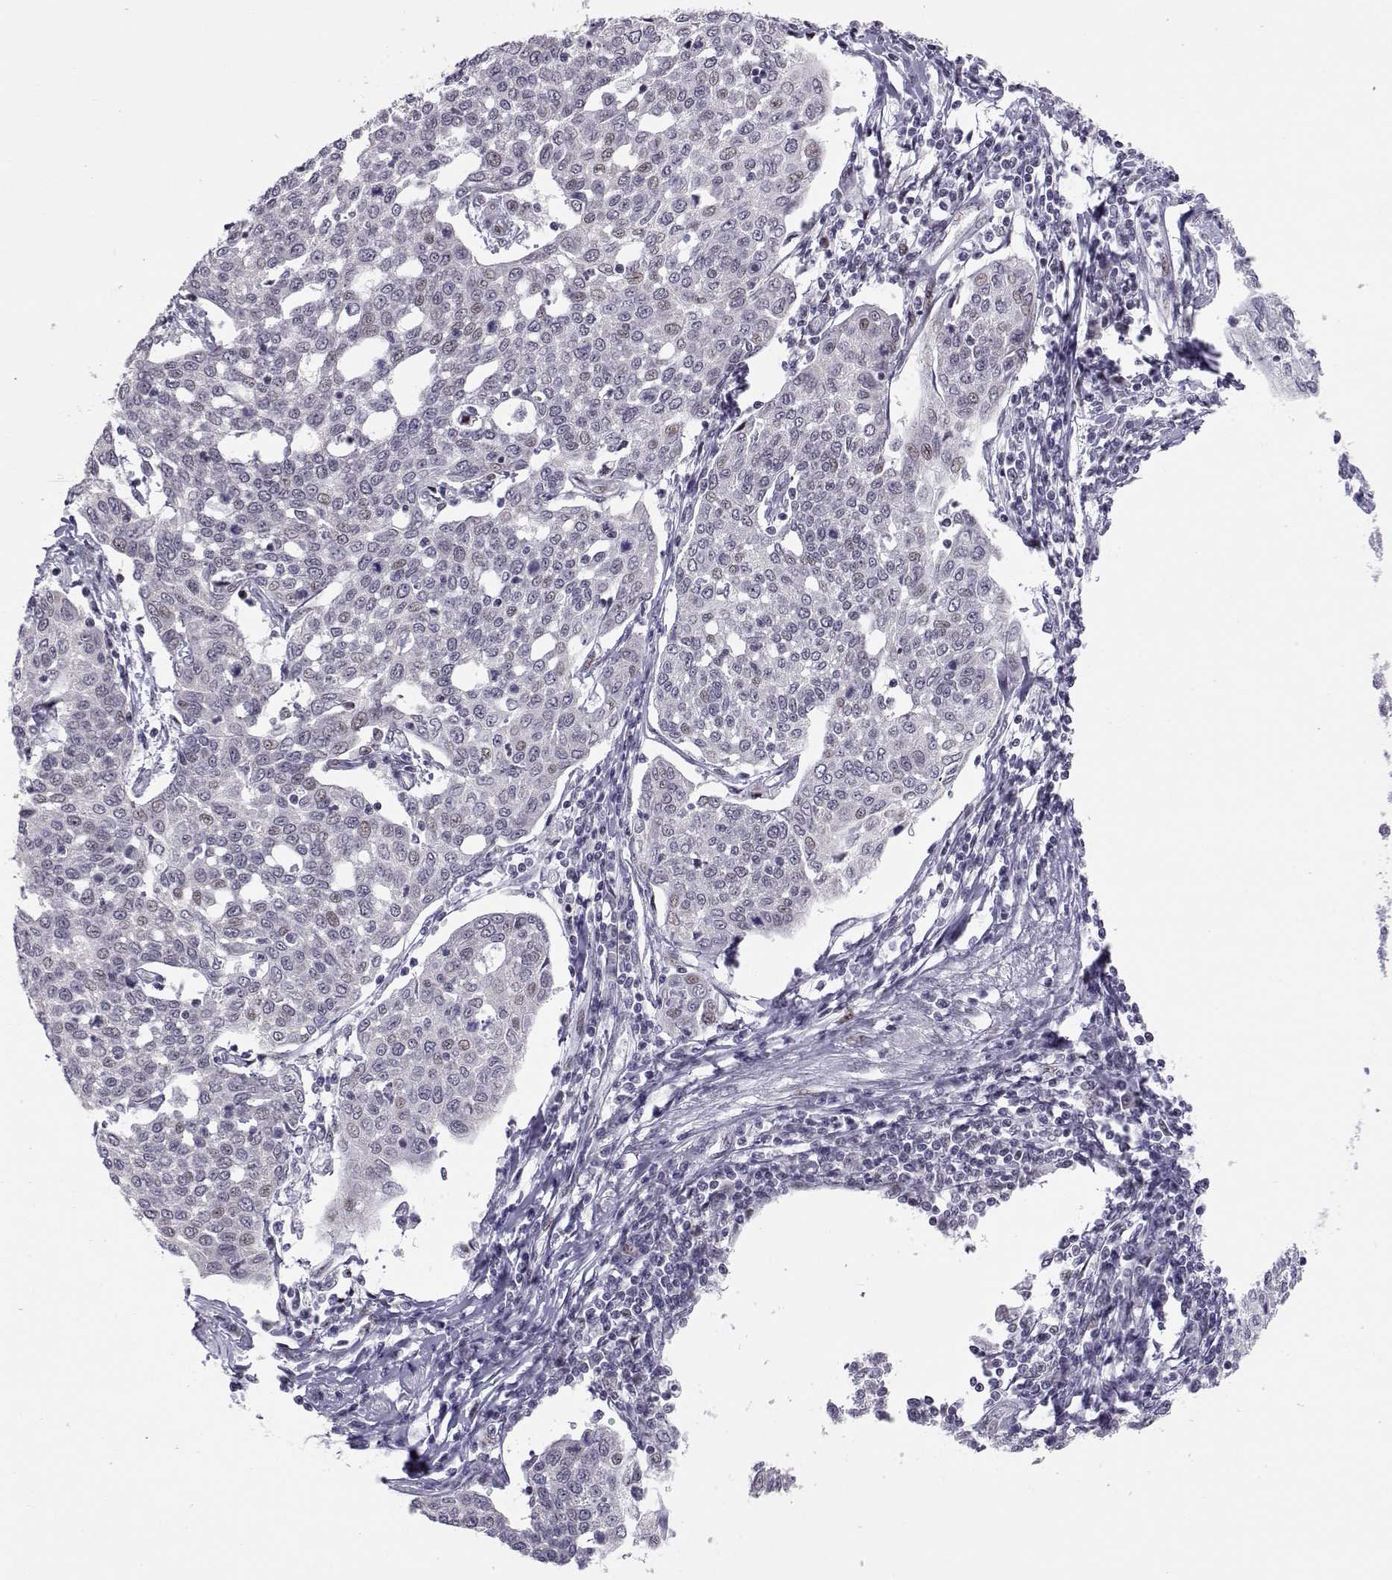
{"staining": {"intensity": "negative", "quantity": "none", "location": "none"}, "tissue": "cervical cancer", "cell_type": "Tumor cells", "image_type": "cancer", "snomed": [{"axis": "morphology", "description": "Squamous cell carcinoma, NOS"}, {"axis": "topography", "description": "Cervix"}], "caption": "Immunohistochemistry (IHC) photomicrograph of cervical squamous cell carcinoma stained for a protein (brown), which demonstrates no positivity in tumor cells.", "gene": "SIX6", "patient": {"sex": "female", "age": 34}}